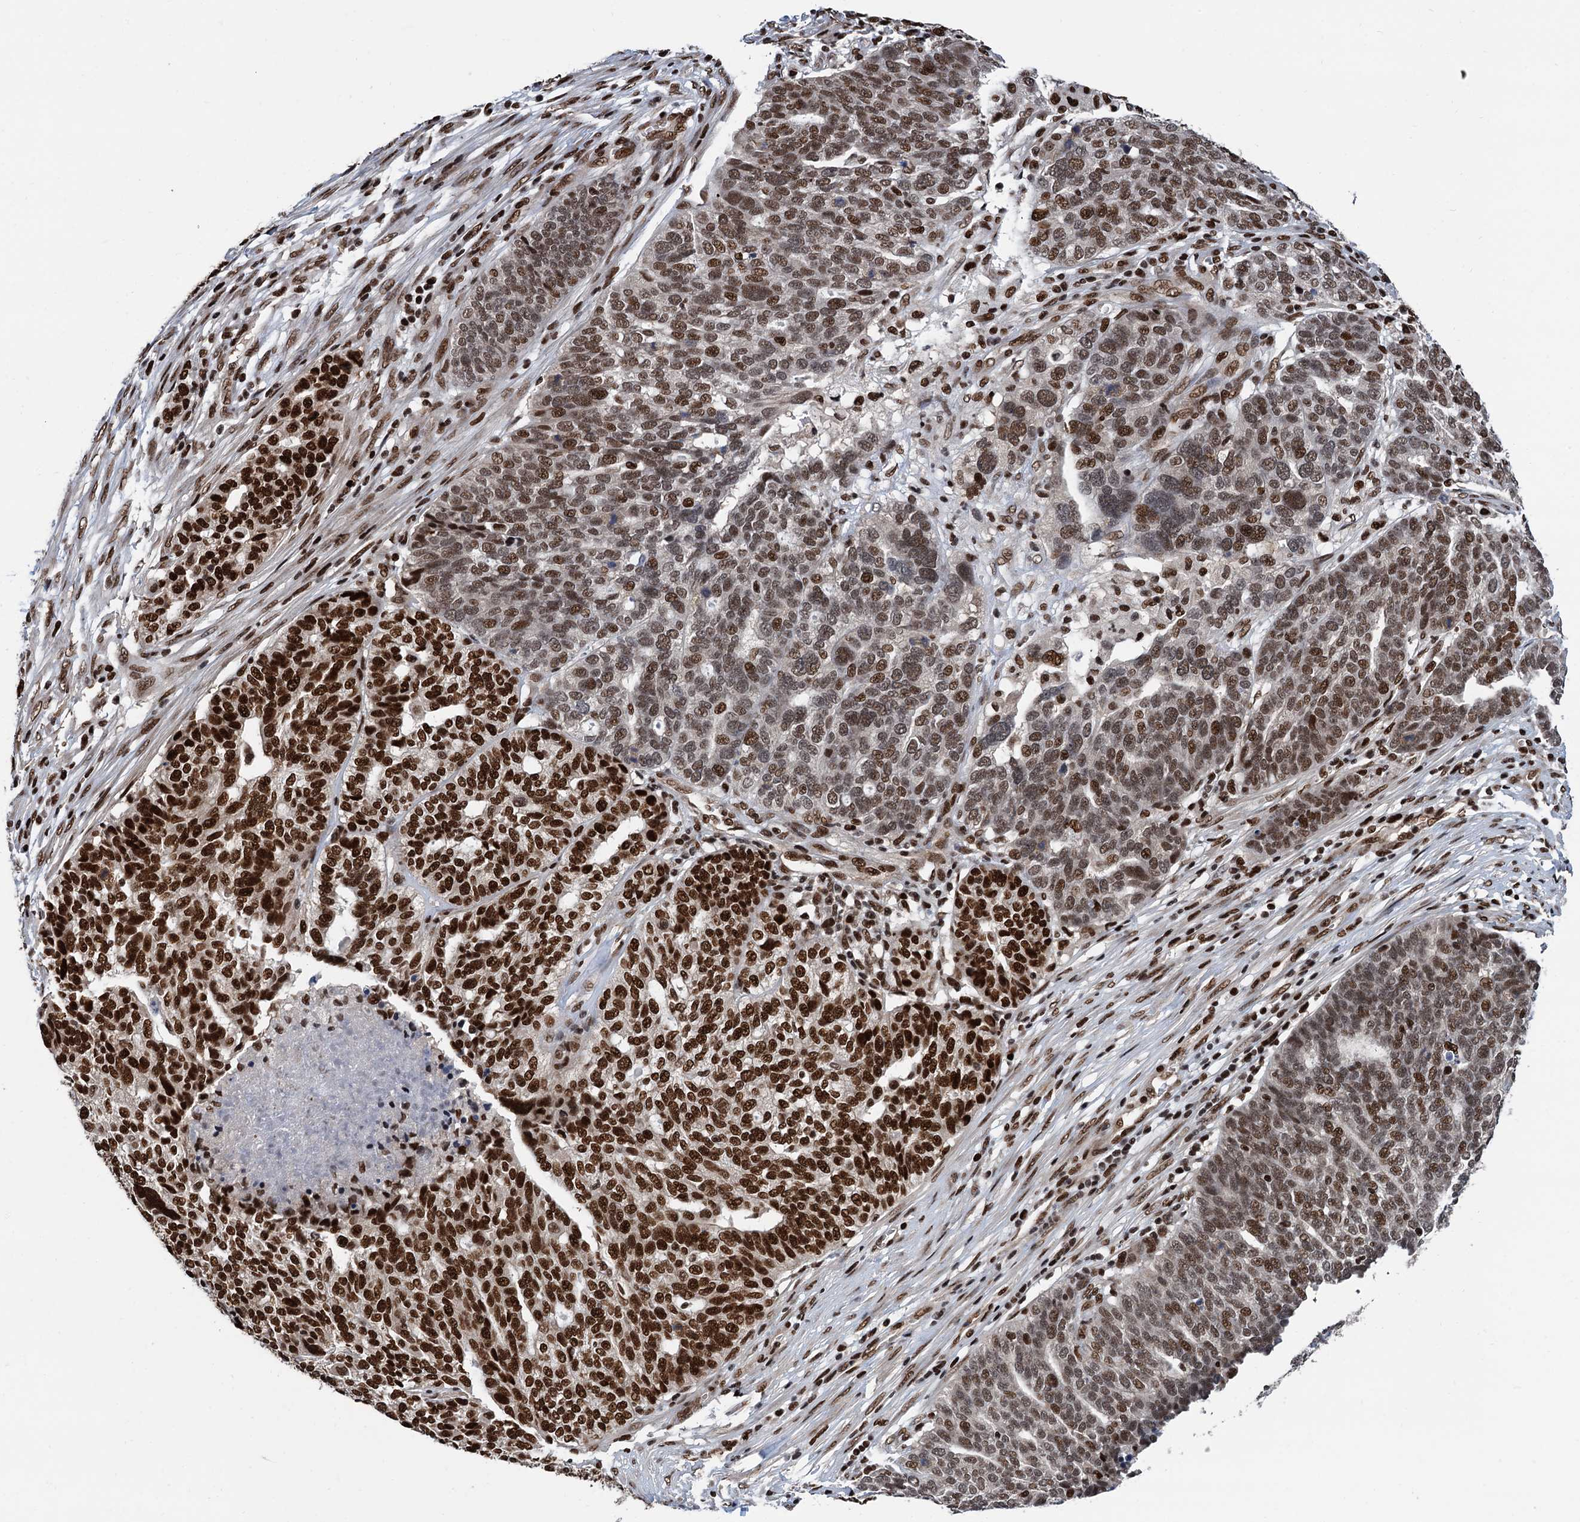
{"staining": {"intensity": "strong", "quantity": ">75%", "location": "nuclear"}, "tissue": "ovarian cancer", "cell_type": "Tumor cells", "image_type": "cancer", "snomed": [{"axis": "morphology", "description": "Cystadenocarcinoma, serous, NOS"}, {"axis": "topography", "description": "Ovary"}], "caption": "Protein staining displays strong nuclear staining in approximately >75% of tumor cells in ovarian cancer (serous cystadenocarcinoma).", "gene": "PPP4R1", "patient": {"sex": "female", "age": 59}}